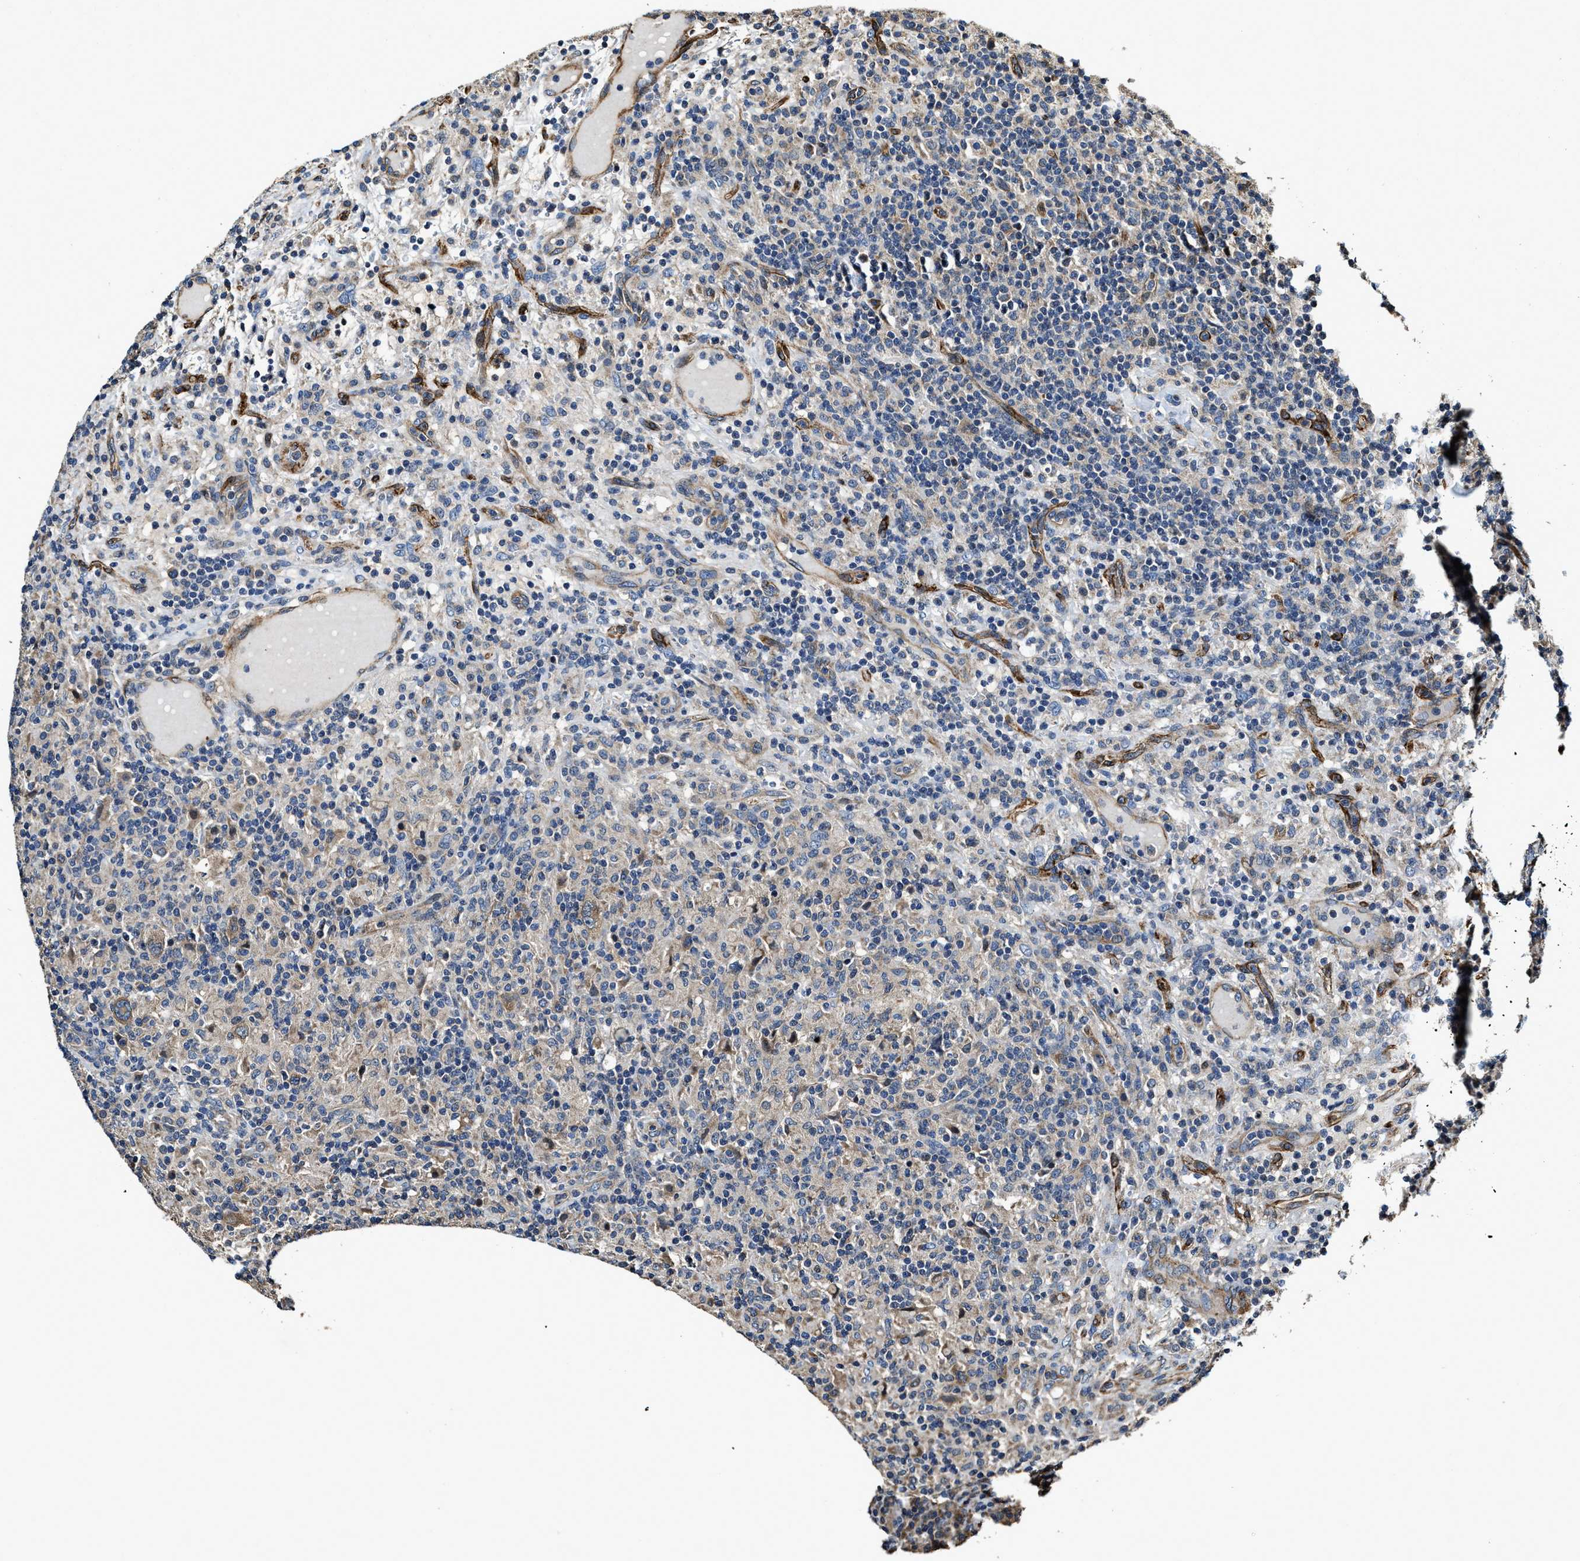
{"staining": {"intensity": "moderate", "quantity": ">75%", "location": "cytoplasmic/membranous"}, "tissue": "lymphoma", "cell_type": "Tumor cells", "image_type": "cancer", "snomed": [{"axis": "morphology", "description": "Hodgkin's disease, NOS"}, {"axis": "topography", "description": "Lymph node"}], "caption": "Protein expression by IHC demonstrates moderate cytoplasmic/membranous staining in about >75% of tumor cells in Hodgkin's disease. The staining is performed using DAB (3,3'-diaminobenzidine) brown chromogen to label protein expression. The nuclei are counter-stained blue using hematoxylin.", "gene": "GFRA3", "patient": {"sex": "male", "age": 70}}